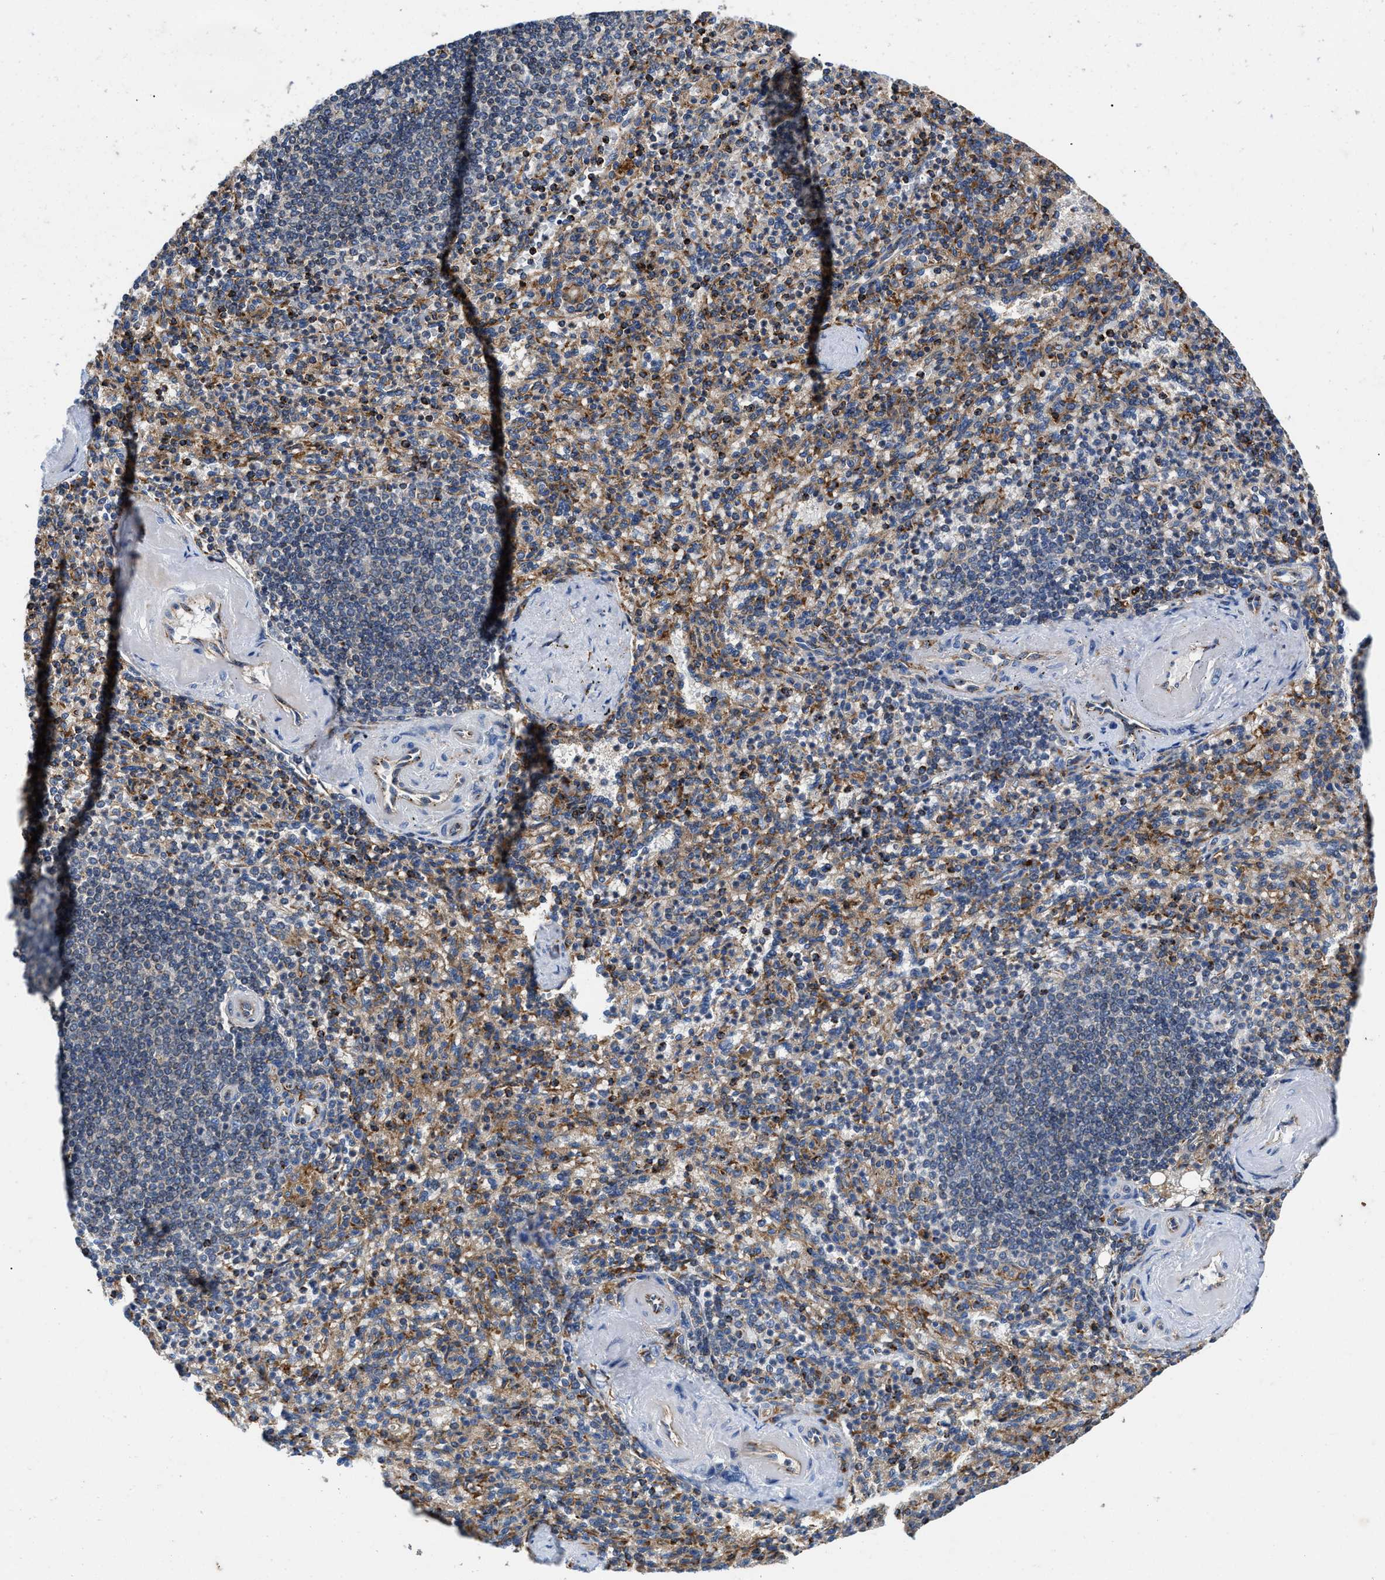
{"staining": {"intensity": "moderate", "quantity": "25%-75%", "location": "cytoplasmic/membranous"}, "tissue": "spleen", "cell_type": "Cells in red pulp", "image_type": "normal", "snomed": [{"axis": "morphology", "description": "Normal tissue, NOS"}, {"axis": "topography", "description": "Spleen"}], "caption": "High-magnification brightfield microscopy of normal spleen stained with DAB (3,3'-diaminobenzidine) (brown) and counterstained with hematoxylin (blue). cells in red pulp exhibit moderate cytoplasmic/membranous staining is seen in about25%-75% of cells. The staining was performed using DAB, with brown indicating positive protein expression. Nuclei are stained blue with hematoxylin.", "gene": "ENPP4", "patient": {"sex": "female", "age": 74}}